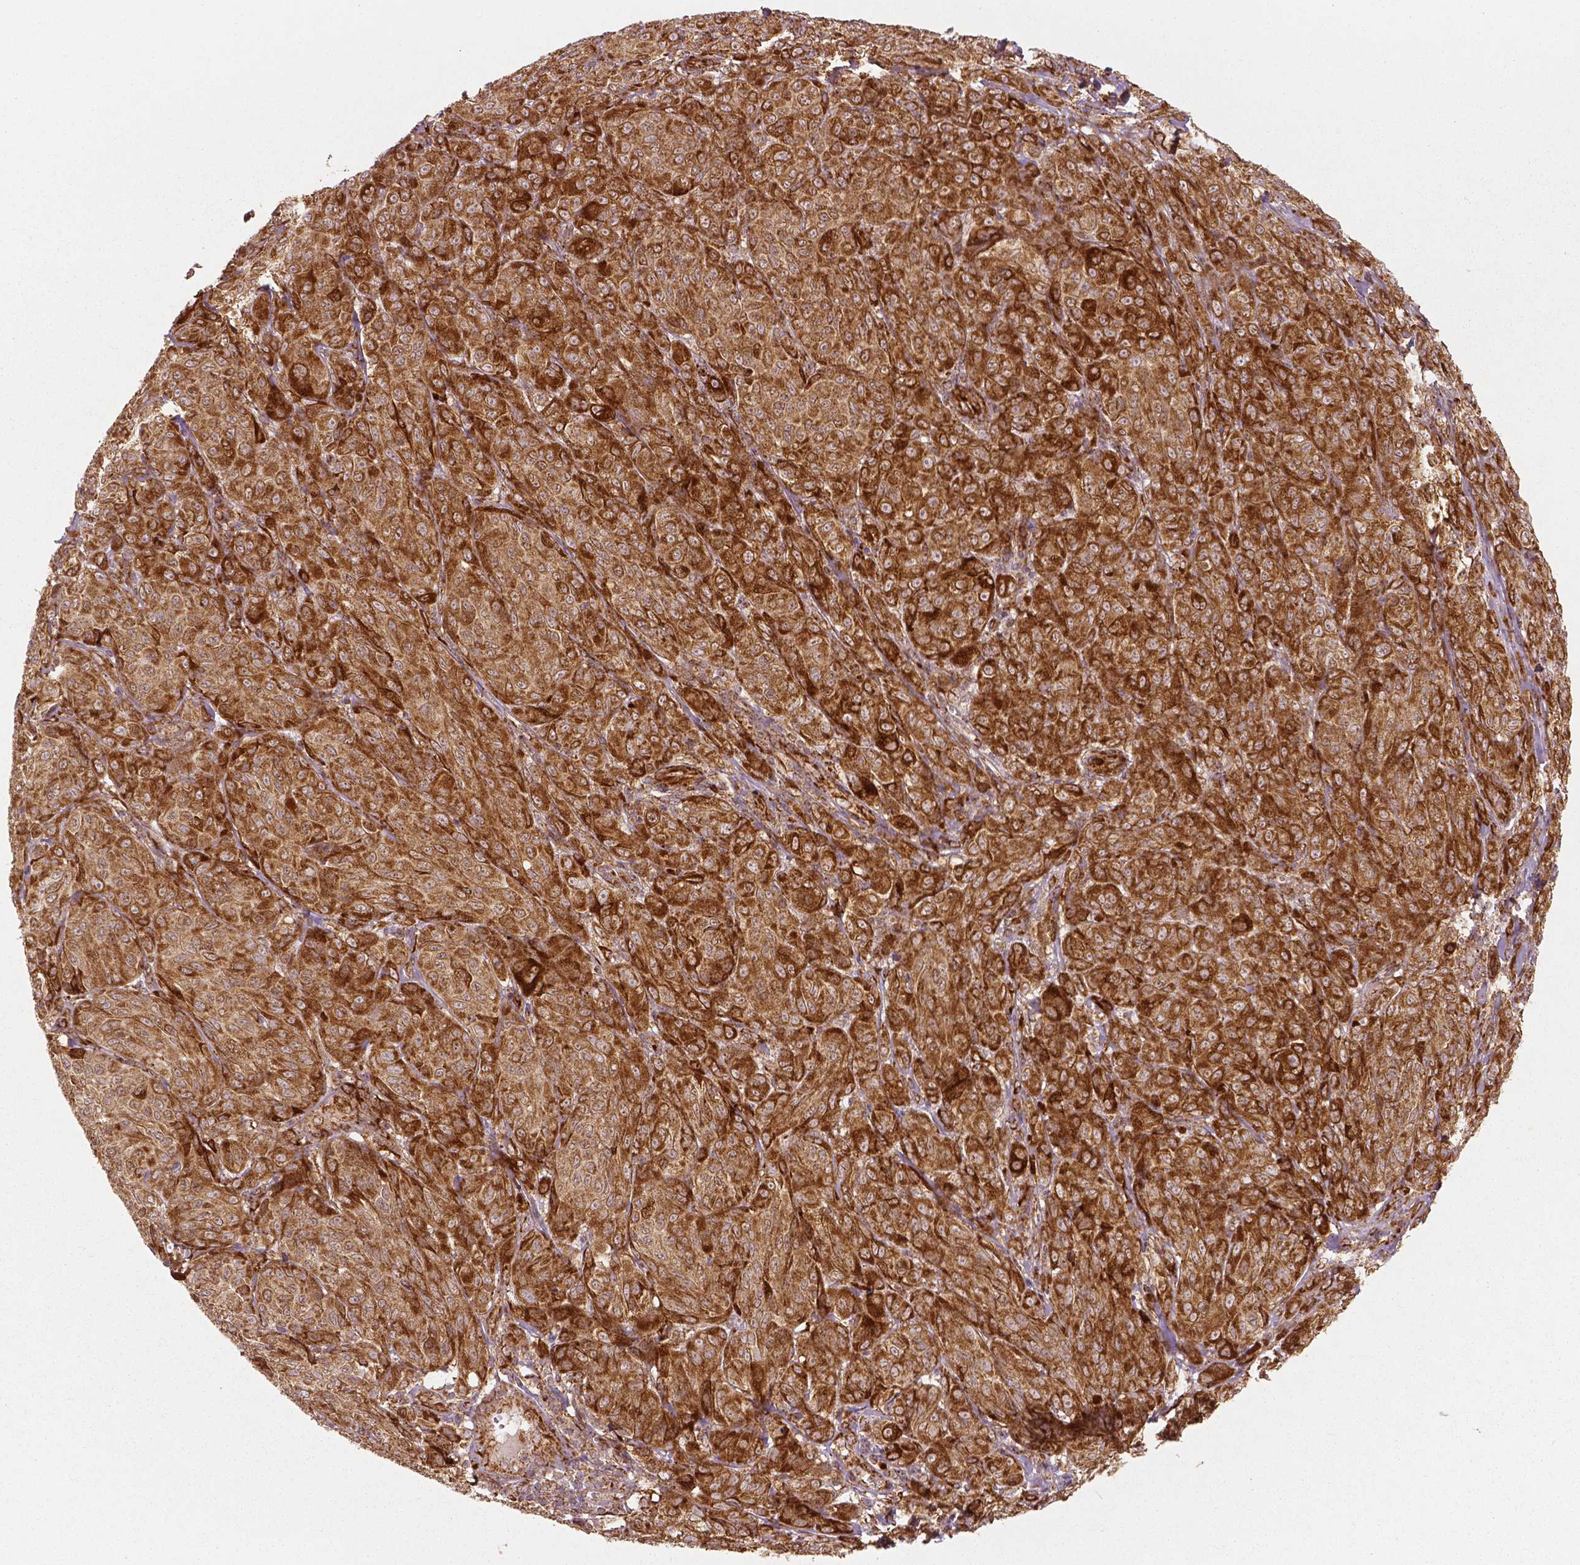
{"staining": {"intensity": "strong", "quantity": ">75%", "location": "cytoplasmic/membranous"}, "tissue": "melanoma", "cell_type": "Tumor cells", "image_type": "cancer", "snomed": [{"axis": "morphology", "description": "Malignant melanoma, NOS"}, {"axis": "topography", "description": "Skin"}], "caption": "The micrograph demonstrates immunohistochemical staining of malignant melanoma. There is strong cytoplasmic/membranous staining is present in about >75% of tumor cells.", "gene": "PGAM5", "patient": {"sex": "male", "age": 89}}